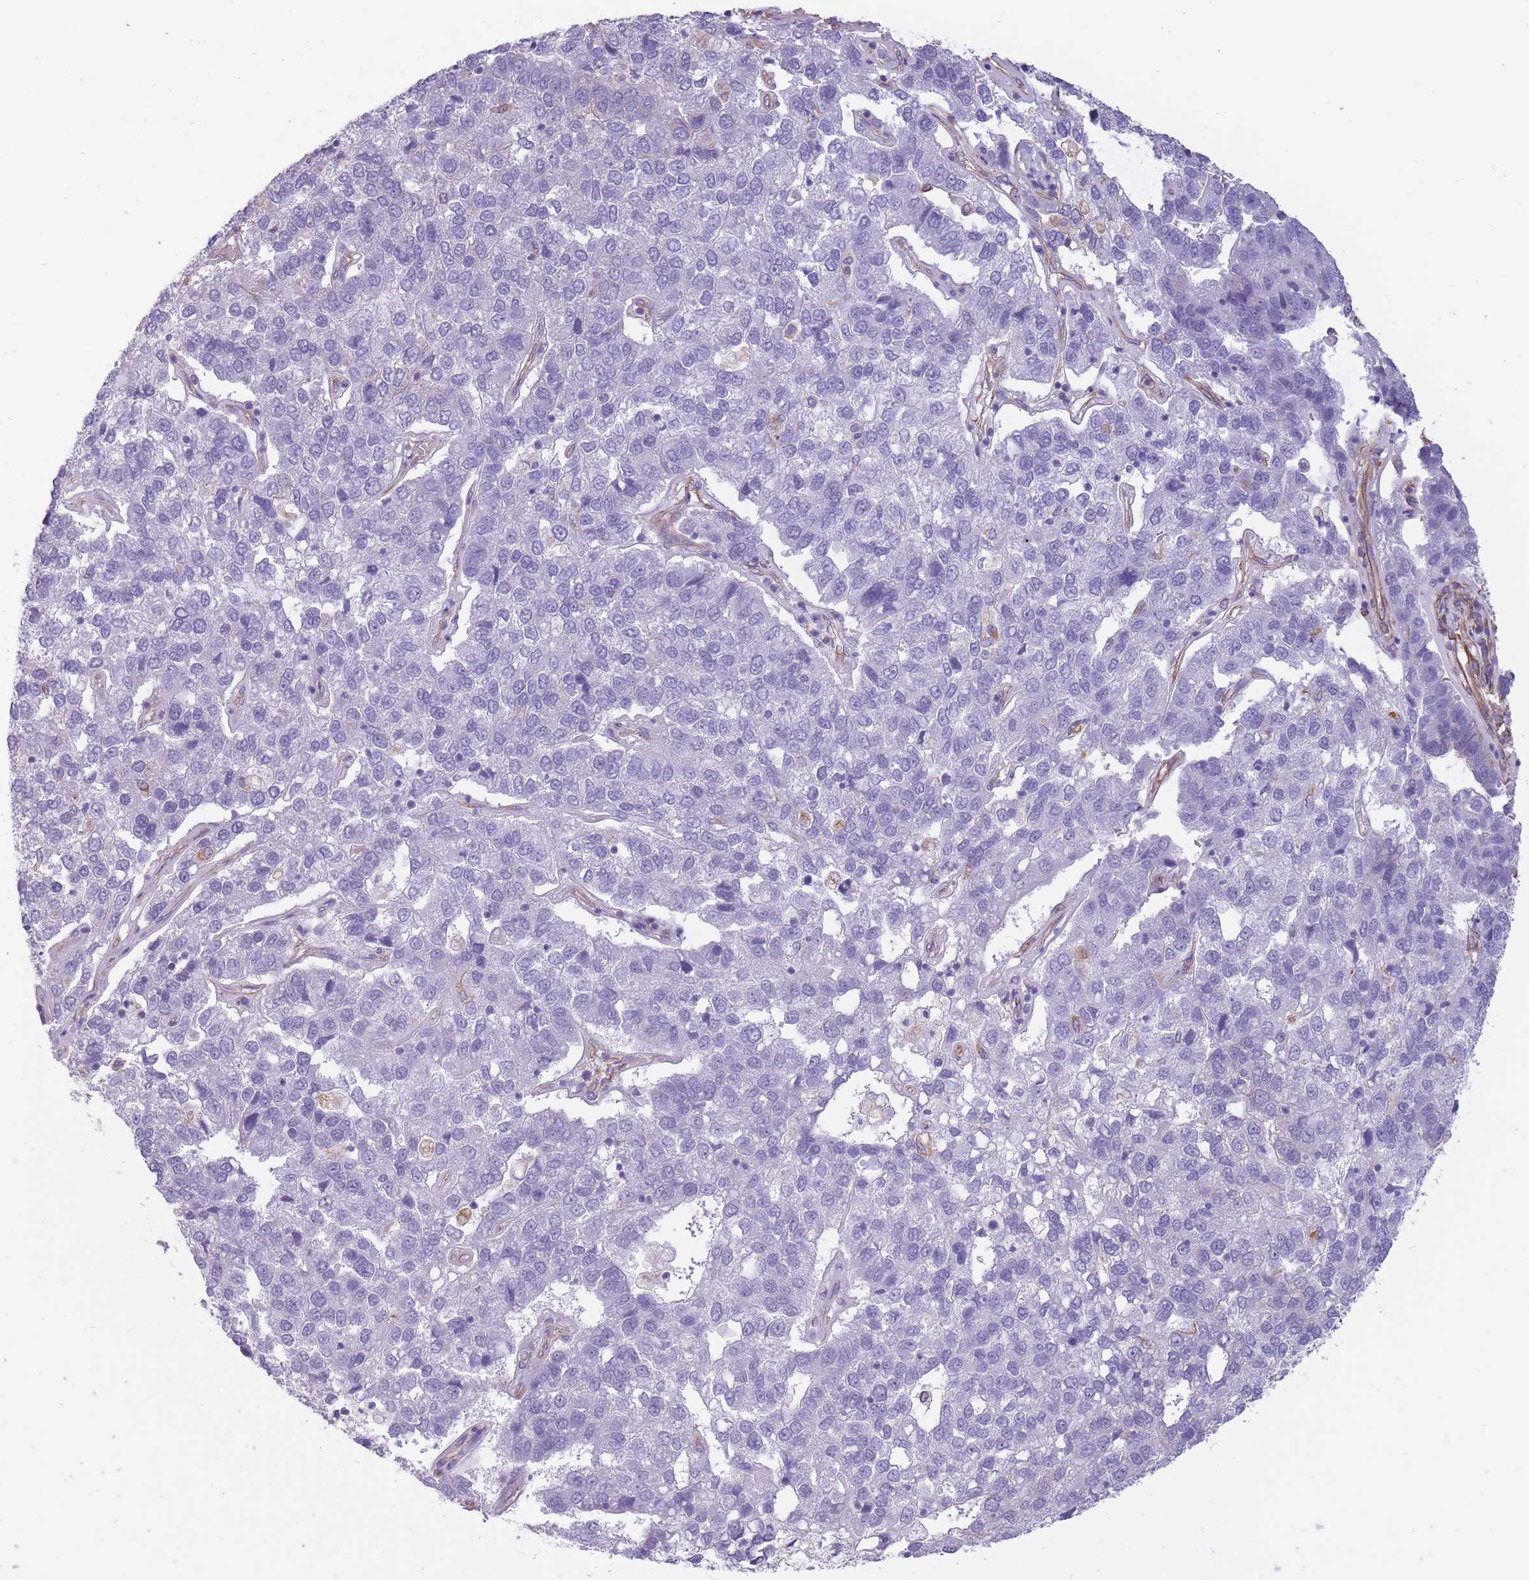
{"staining": {"intensity": "negative", "quantity": "none", "location": "none"}, "tissue": "pancreatic cancer", "cell_type": "Tumor cells", "image_type": "cancer", "snomed": [{"axis": "morphology", "description": "Adenocarcinoma, NOS"}, {"axis": "topography", "description": "Pancreas"}], "caption": "Adenocarcinoma (pancreatic) was stained to show a protein in brown. There is no significant staining in tumor cells.", "gene": "ADD1", "patient": {"sex": "female", "age": 61}}